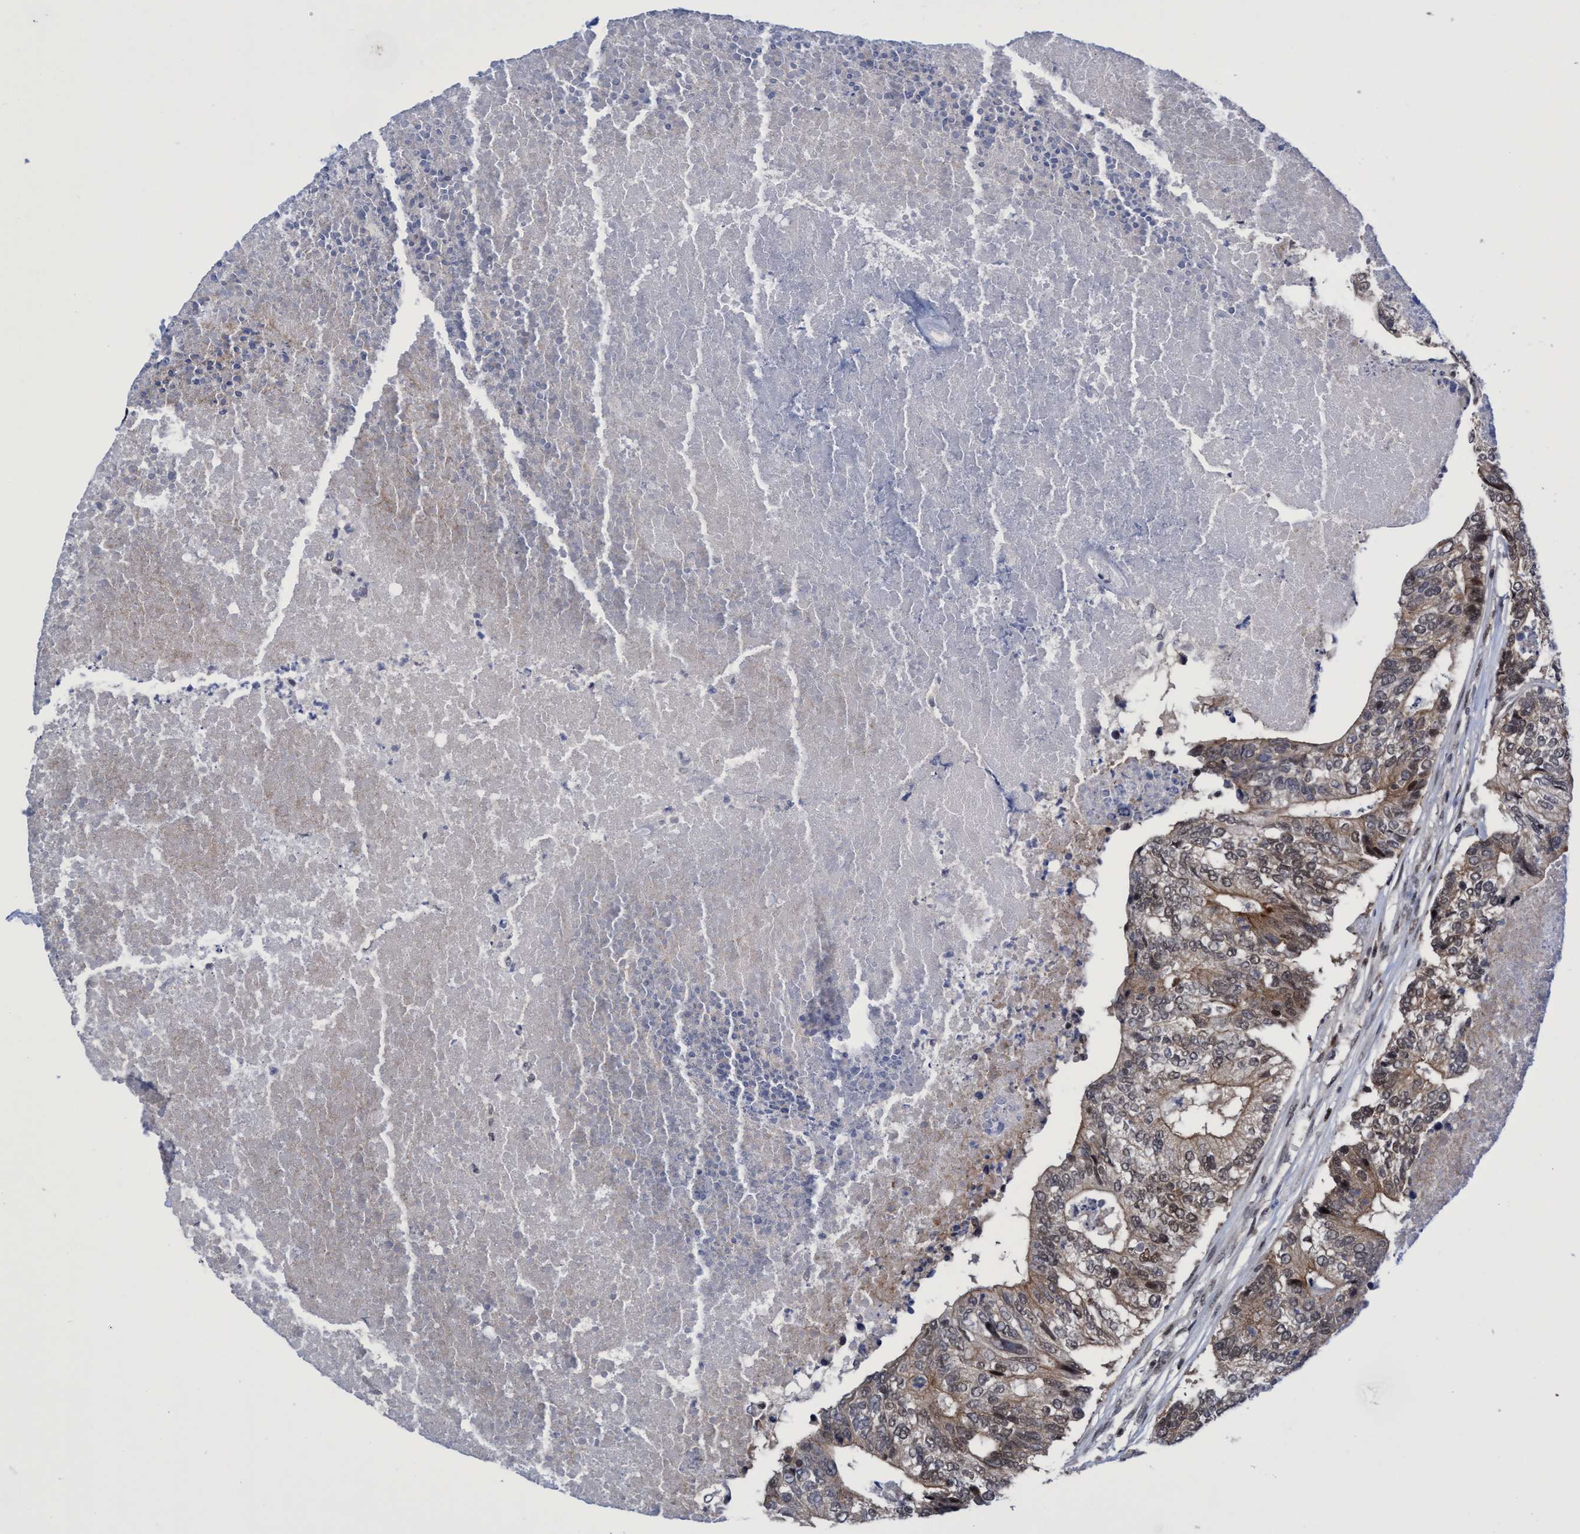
{"staining": {"intensity": "weak", "quantity": "25%-75%", "location": "cytoplasmic/membranous,nuclear"}, "tissue": "colorectal cancer", "cell_type": "Tumor cells", "image_type": "cancer", "snomed": [{"axis": "morphology", "description": "Adenocarcinoma, NOS"}, {"axis": "topography", "description": "Colon"}], "caption": "Human colorectal cancer stained with a brown dye shows weak cytoplasmic/membranous and nuclear positive expression in about 25%-75% of tumor cells.", "gene": "C9orf78", "patient": {"sex": "female", "age": 67}}